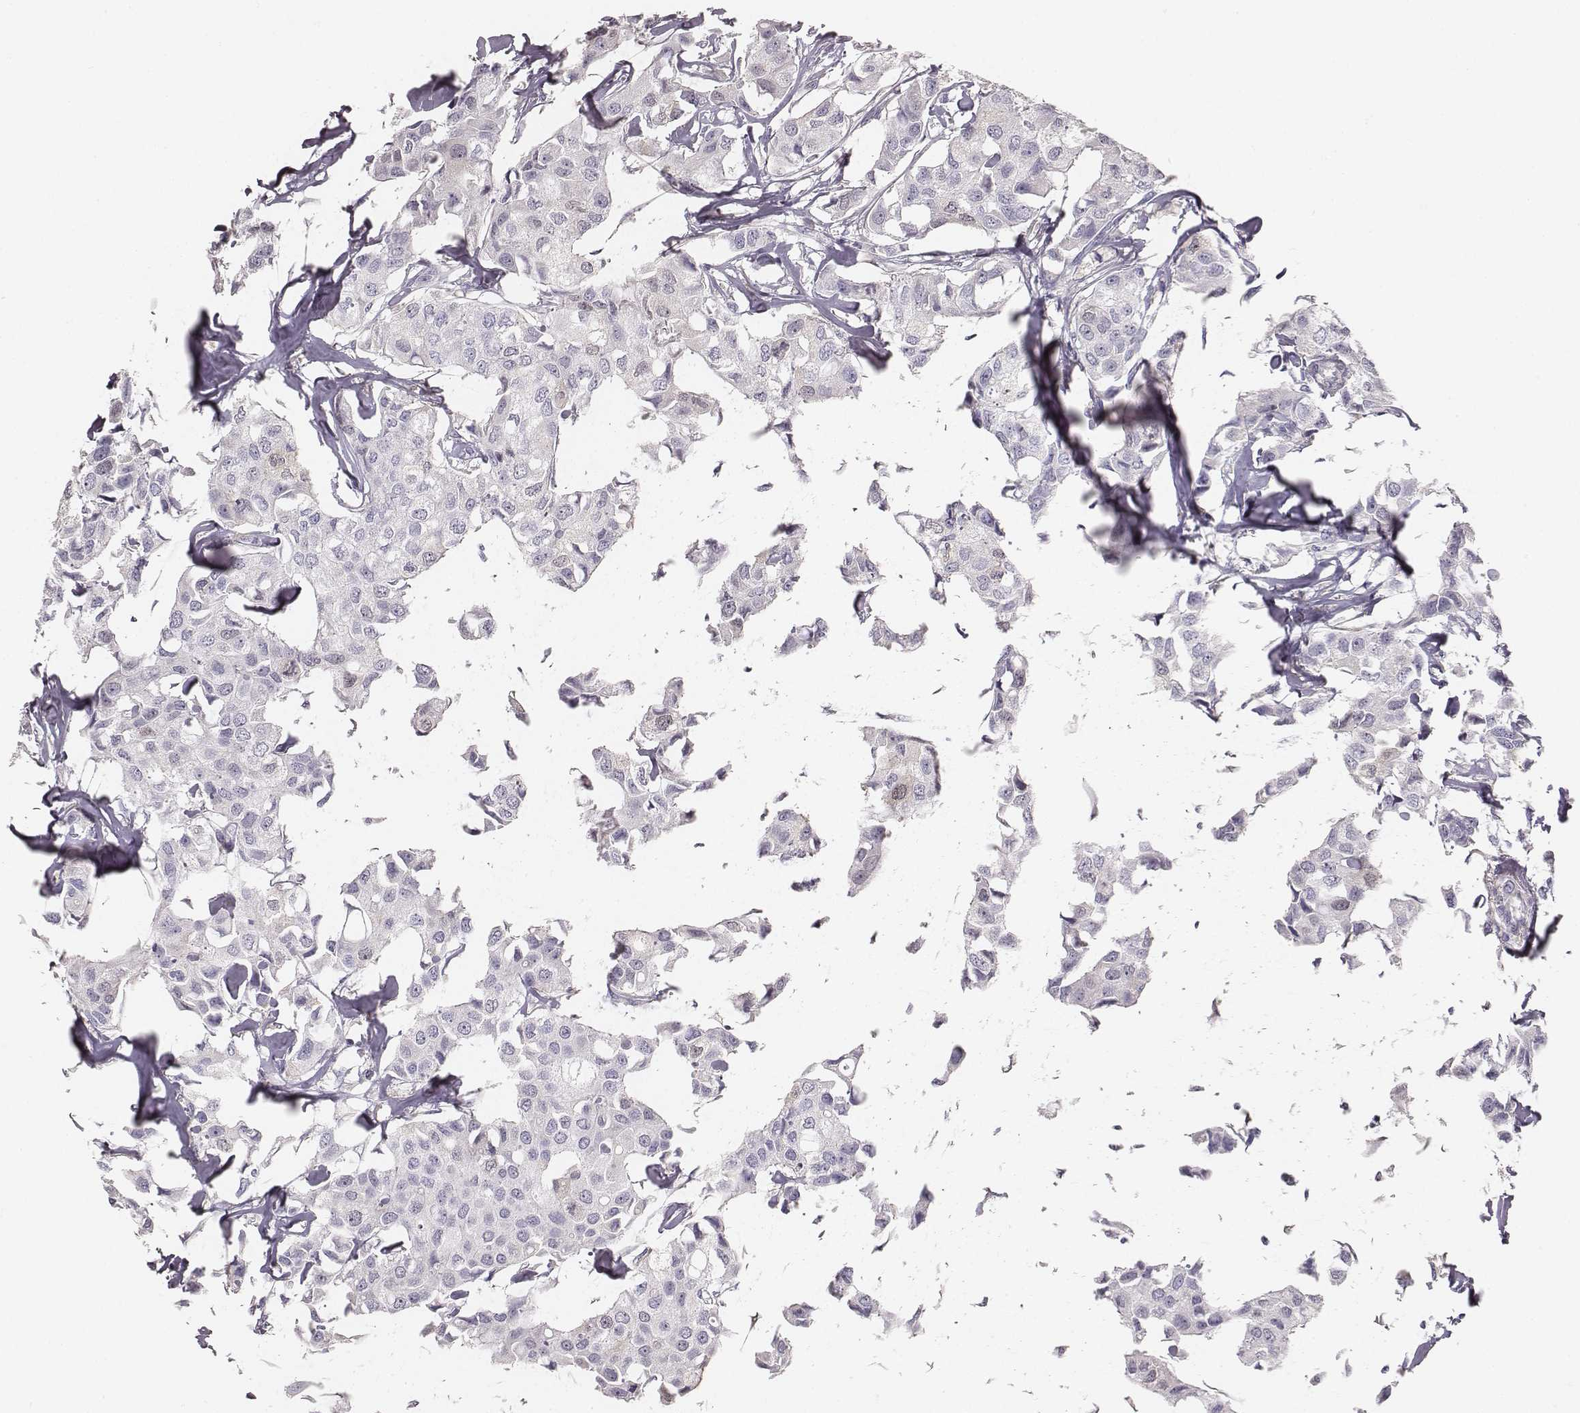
{"staining": {"intensity": "negative", "quantity": "none", "location": "none"}, "tissue": "breast cancer", "cell_type": "Tumor cells", "image_type": "cancer", "snomed": [{"axis": "morphology", "description": "Duct carcinoma"}, {"axis": "topography", "description": "Breast"}], "caption": "This is a micrograph of immunohistochemistry staining of infiltrating ductal carcinoma (breast), which shows no expression in tumor cells.", "gene": "PBK", "patient": {"sex": "female", "age": 80}}